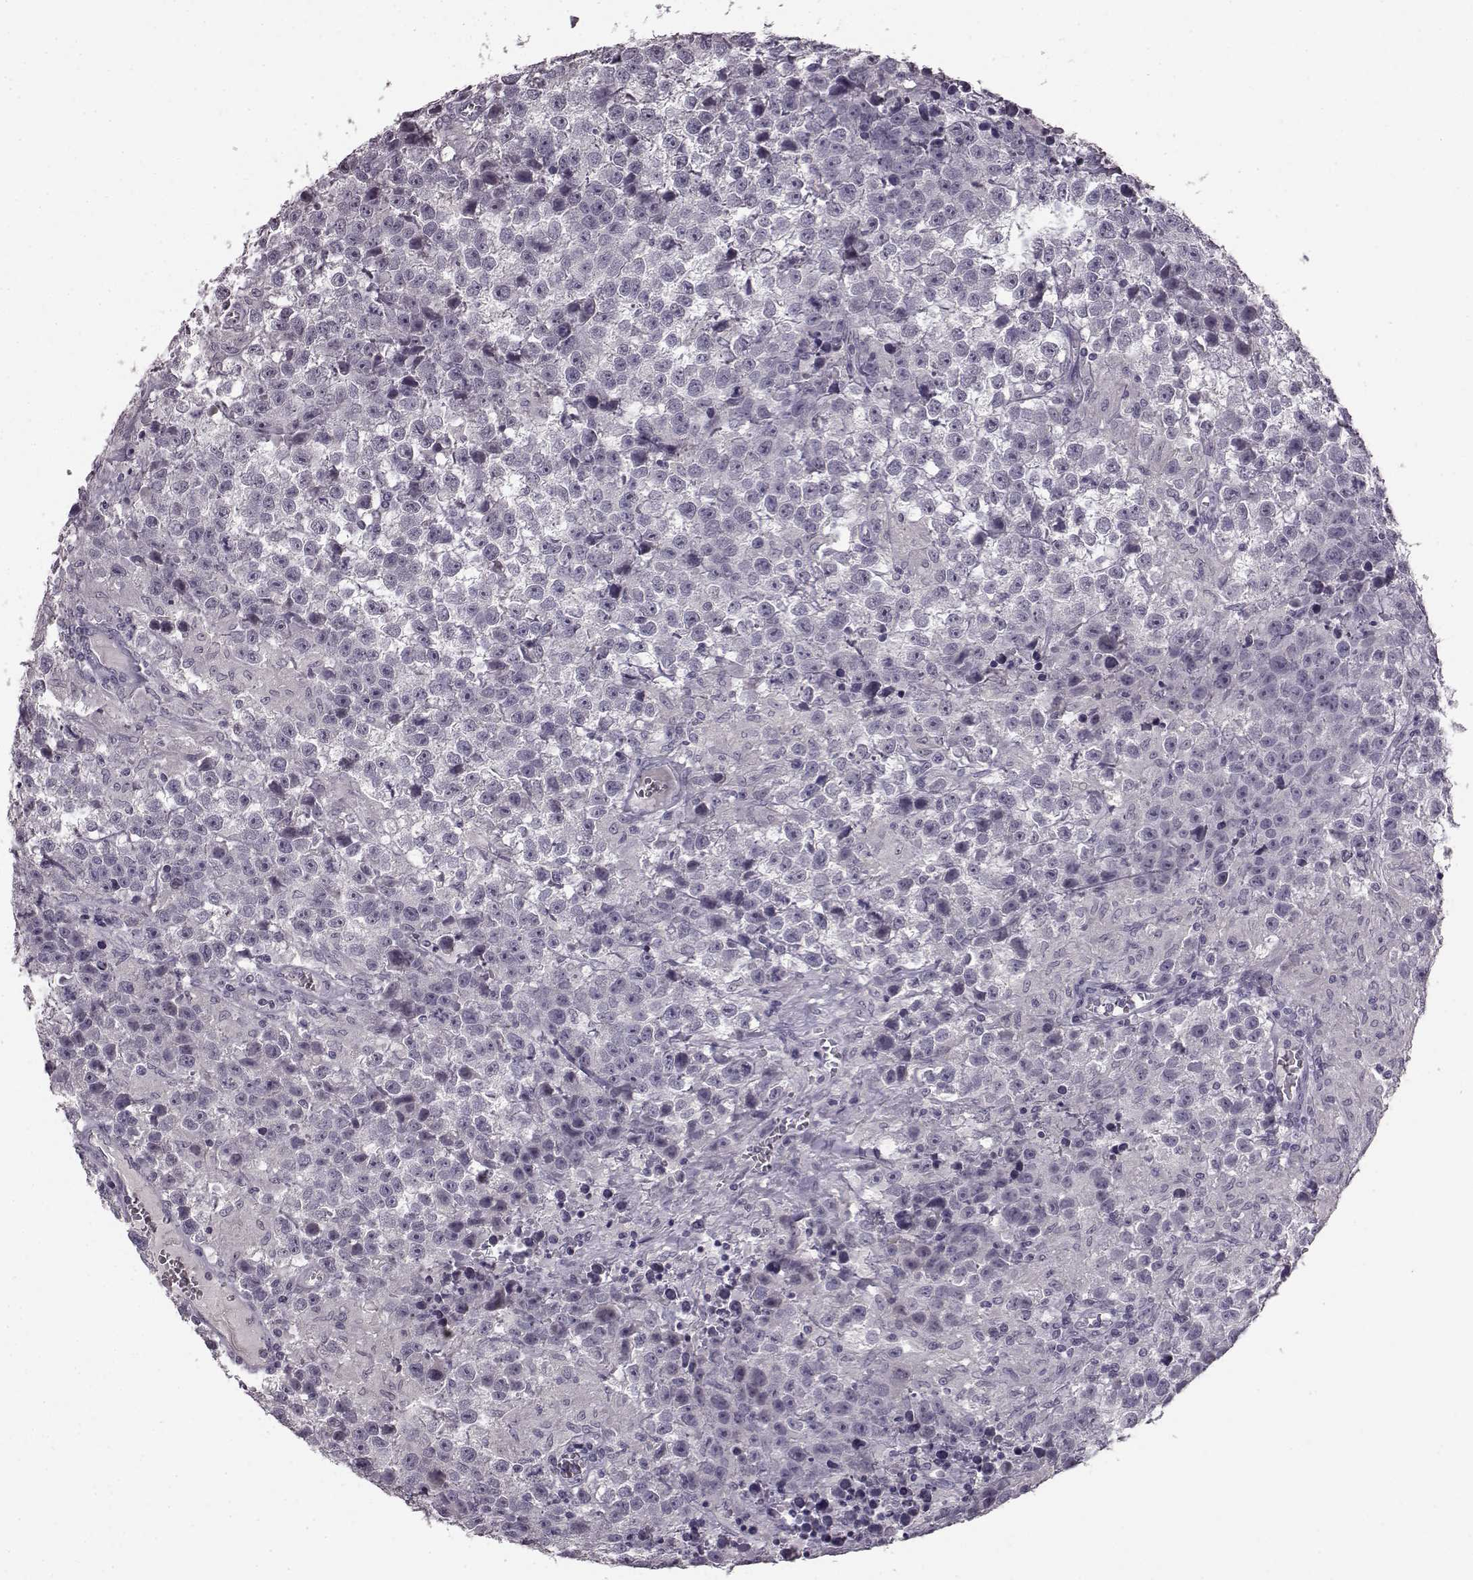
{"staining": {"intensity": "negative", "quantity": "none", "location": "none"}, "tissue": "testis cancer", "cell_type": "Tumor cells", "image_type": "cancer", "snomed": [{"axis": "morphology", "description": "Seminoma, NOS"}, {"axis": "topography", "description": "Testis"}], "caption": "Protein analysis of testis cancer exhibits no significant expression in tumor cells. (Brightfield microscopy of DAB immunohistochemistry (IHC) at high magnification).", "gene": "LHB", "patient": {"sex": "male", "age": 43}}